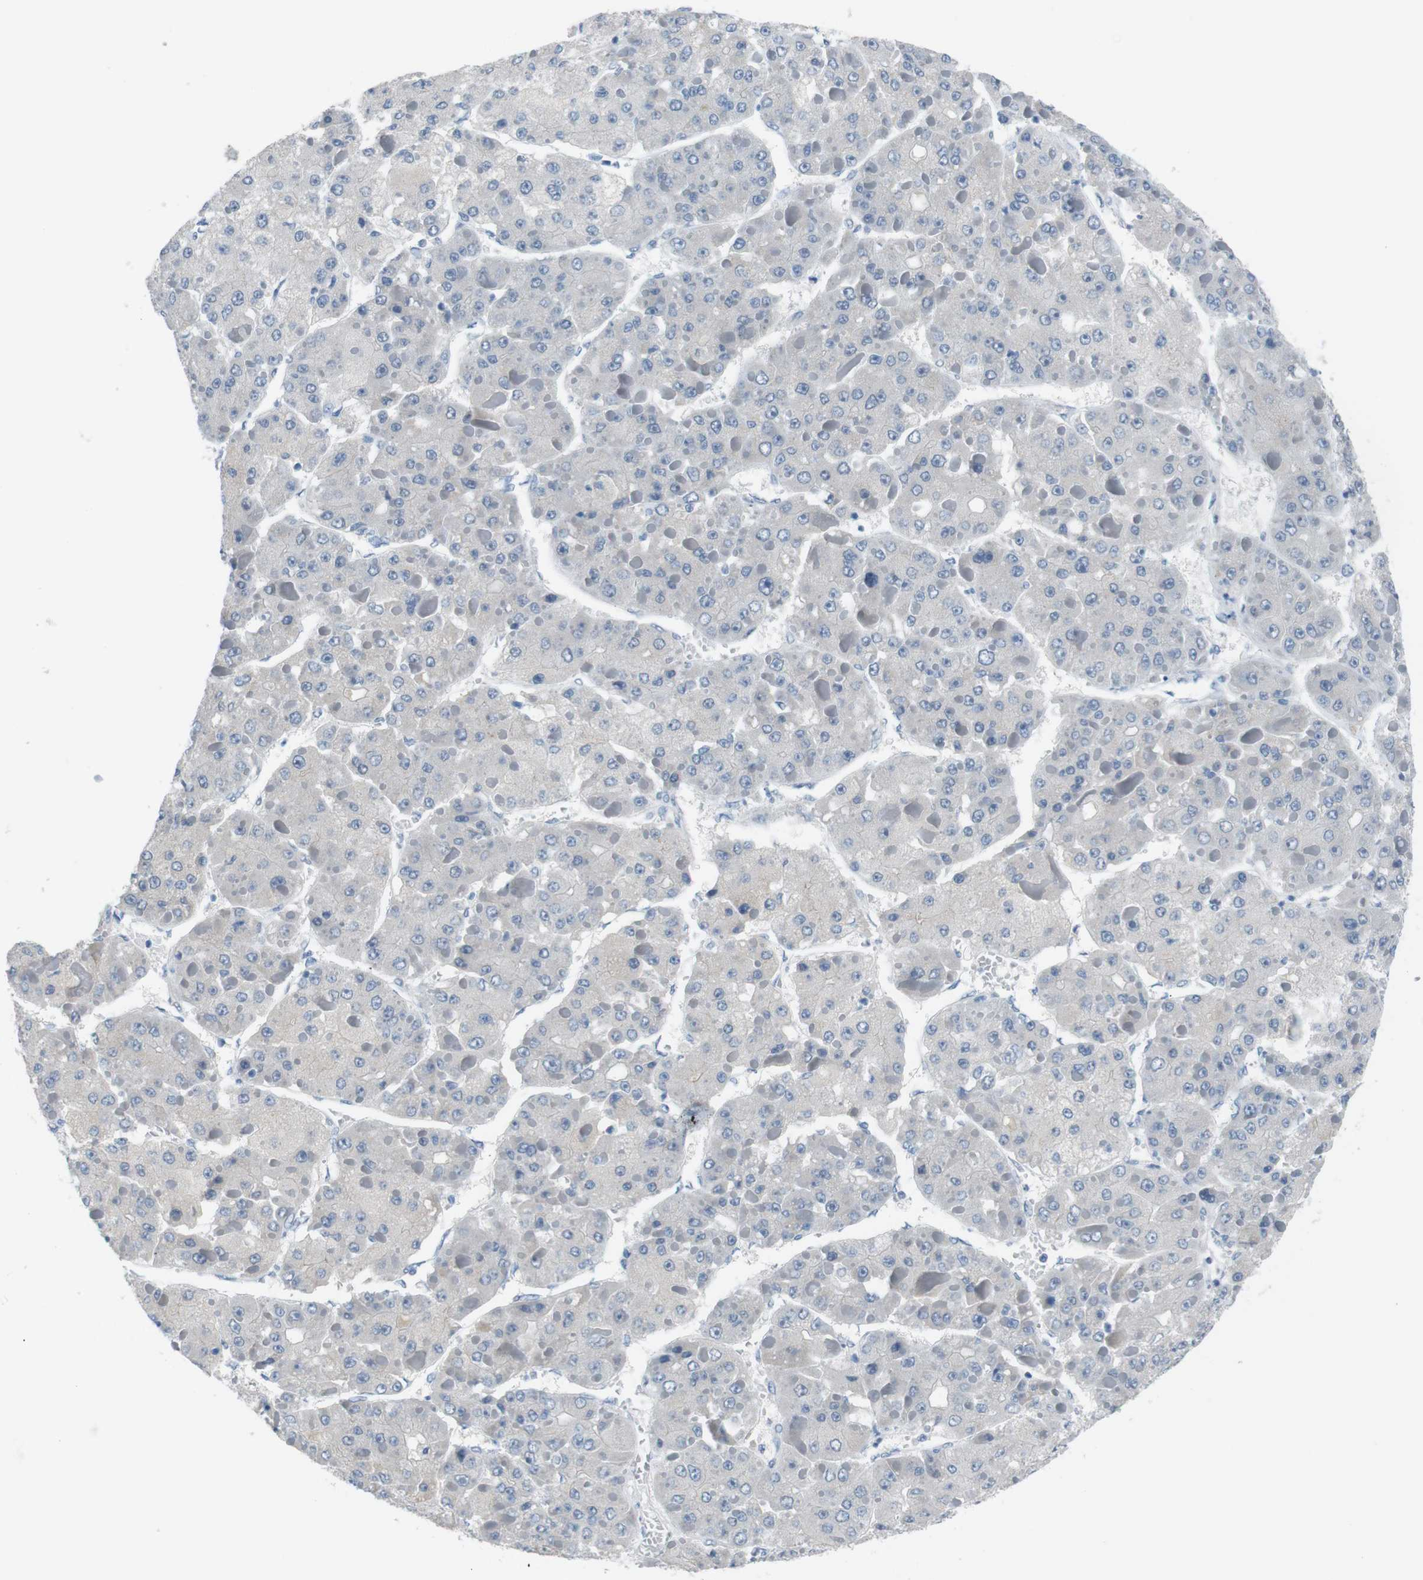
{"staining": {"intensity": "negative", "quantity": "none", "location": "none"}, "tissue": "liver cancer", "cell_type": "Tumor cells", "image_type": "cancer", "snomed": [{"axis": "morphology", "description": "Carcinoma, Hepatocellular, NOS"}, {"axis": "topography", "description": "Liver"}], "caption": "Tumor cells show no significant protein positivity in liver cancer.", "gene": "HRH2", "patient": {"sex": "female", "age": 73}}